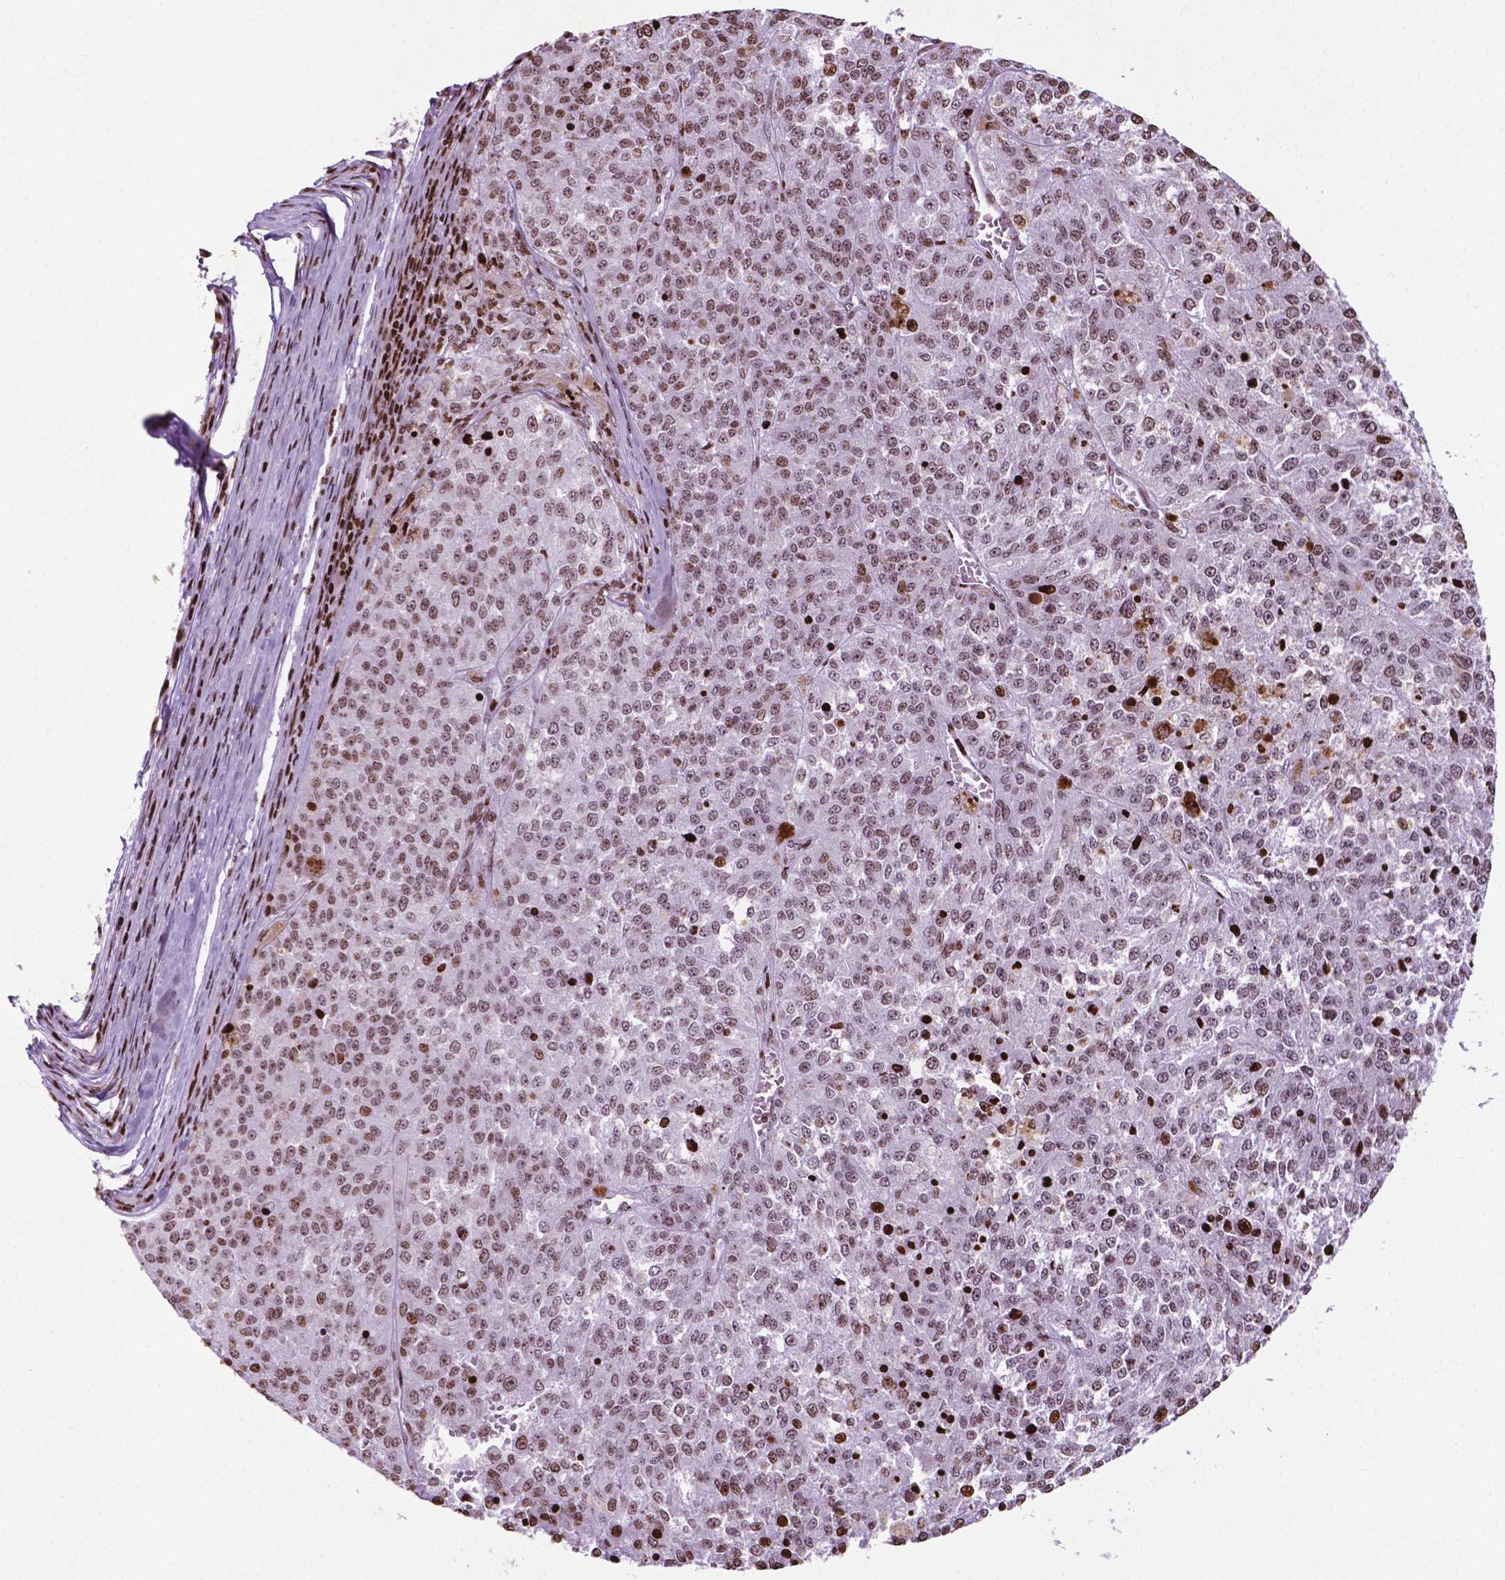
{"staining": {"intensity": "moderate", "quantity": ">75%", "location": "nuclear"}, "tissue": "melanoma", "cell_type": "Tumor cells", "image_type": "cancer", "snomed": [{"axis": "morphology", "description": "Malignant melanoma, Metastatic site"}, {"axis": "topography", "description": "Lymph node"}], "caption": "The histopathology image reveals staining of malignant melanoma (metastatic site), revealing moderate nuclear protein staining (brown color) within tumor cells. (Stains: DAB in brown, nuclei in blue, Microscopy: brightfield microscopy at high magnification).", "gene": "TMEM250", "patient": {"sex": "female", "age": 64}}